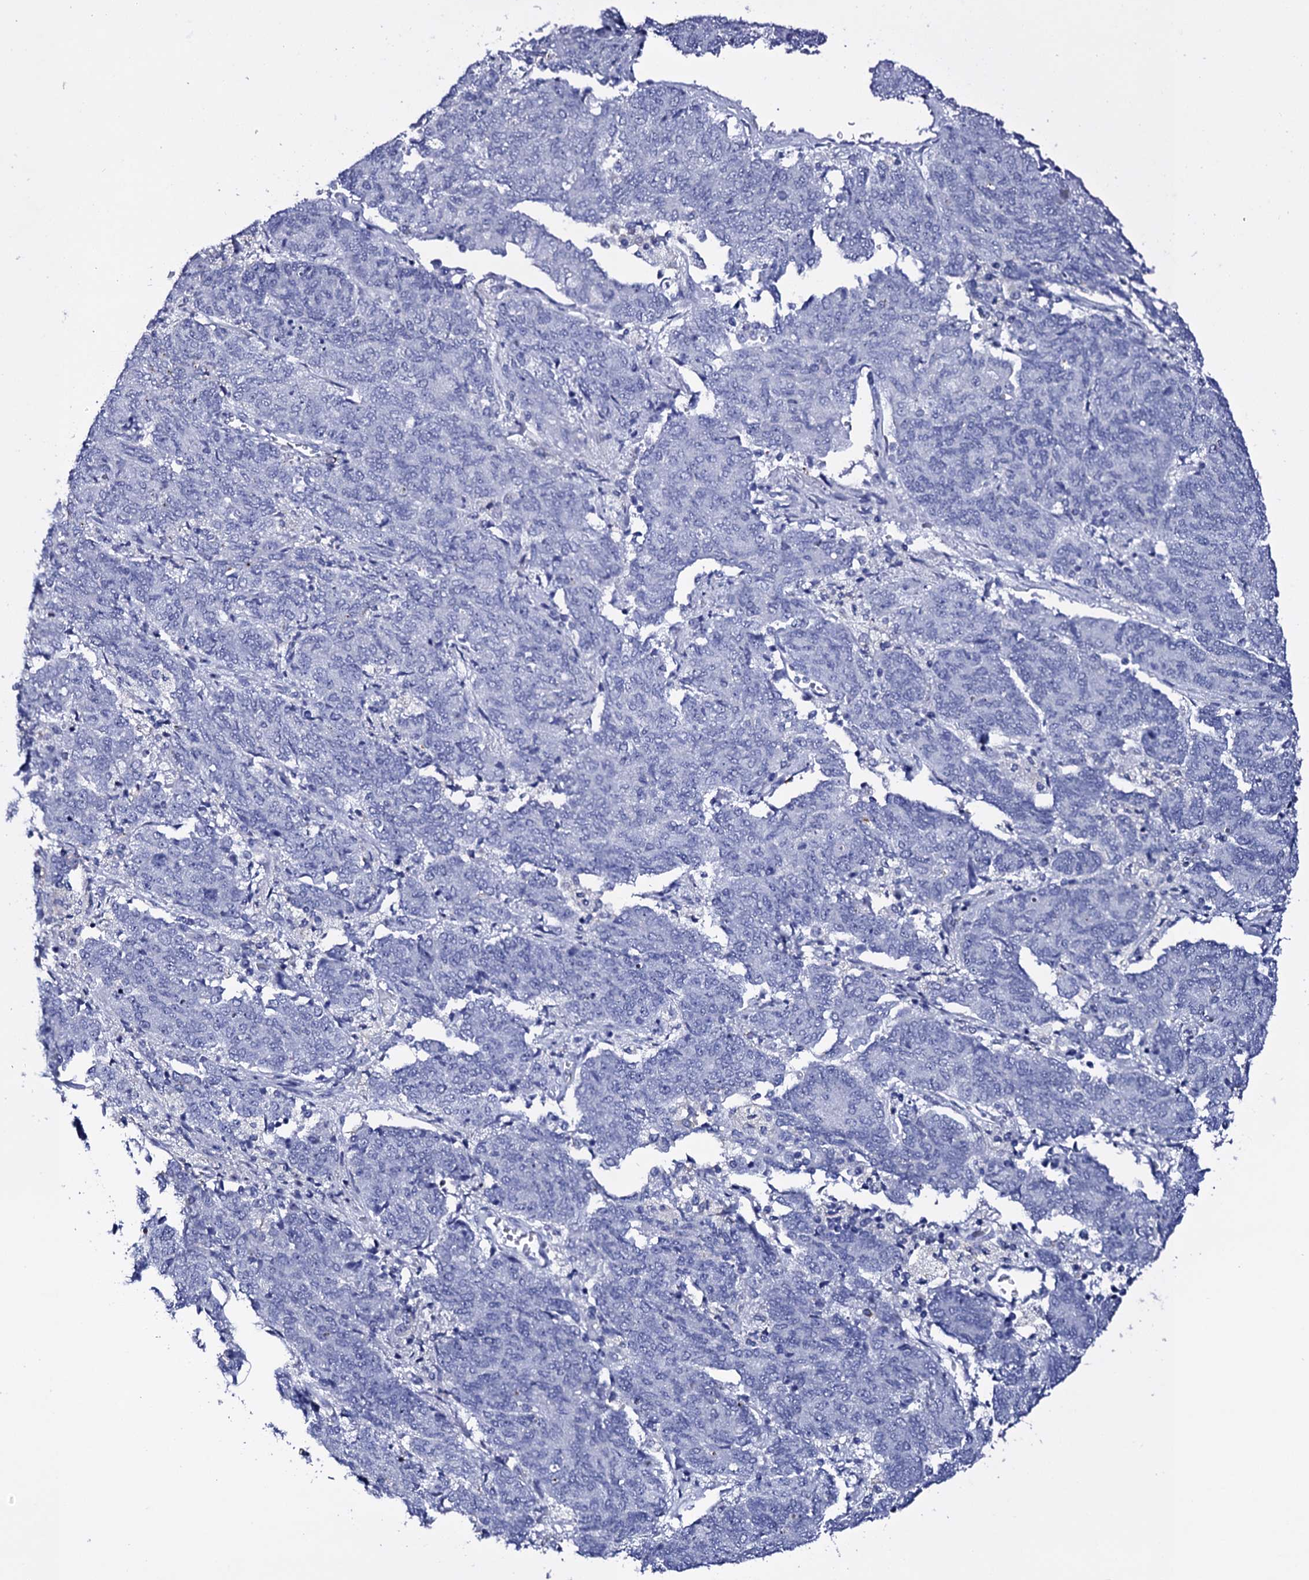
{"staining": {"intensity": "negative", "quantity": "none", "location": "none"}, "tissue": "endometrial cancer", "cell_type": "Tumor cells", "image_type": "cancer", "snomed": [{"axis": "morphology", "description": "Adenocarcinoma, NOS"}, {"axis": "topography", "description": "Endometrium"}], "caption": "DAB immunohistochemical staining of human endometrial cancer (adenocarcinoma) shows no significant expression in tumor cells.", "gene": "ITPRID2", "patient": {"sex": "female", "age": 80}}